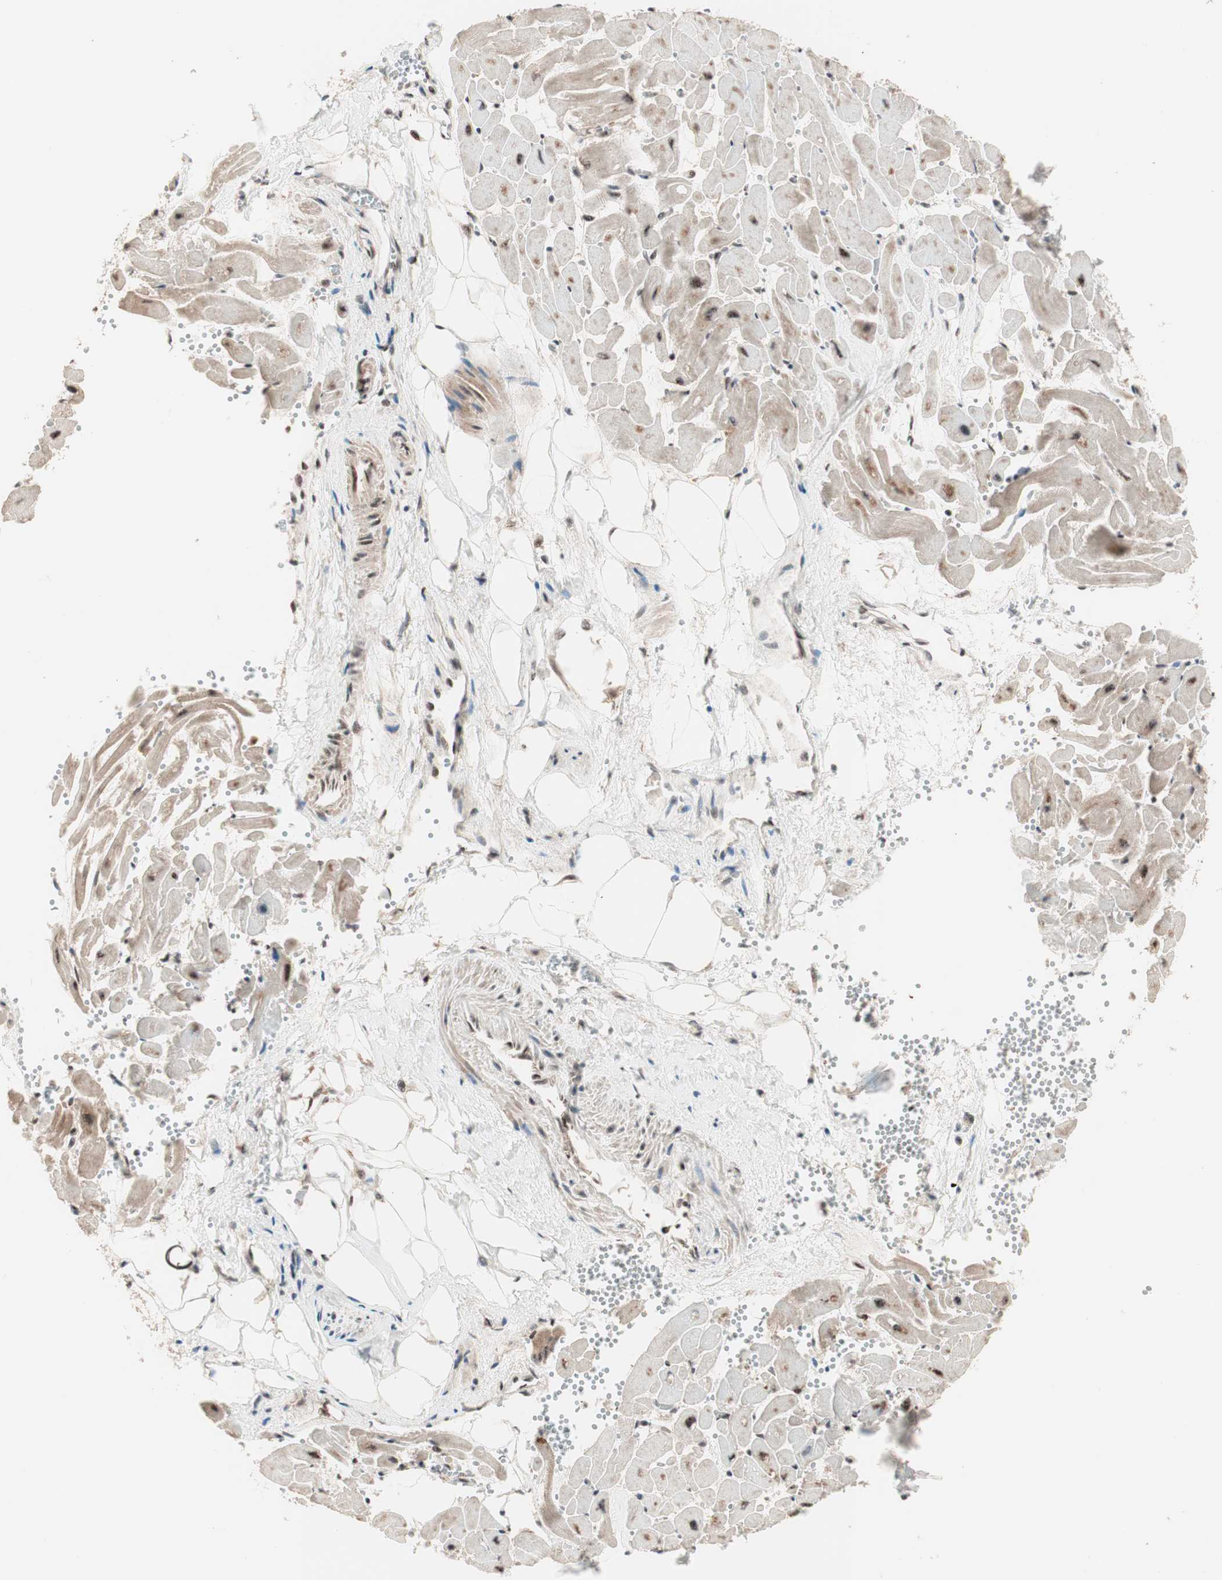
{"staining": {"intensity": "moderate", "quantity": "25%-75%", "location": "nuclear"}, "tissue": "heart muscle", "cell_type": "Cardiomyocytes", "image_type": "normal", "snomed": [{"axis": "morphology", "description": "Normal tissue, NOS"}, {"axis": "topography", "description": "Heart"}], "caption": "Immunohistochemical staining of benign heart muscle shows medium levels of moderate nuclear positivity in about 25%-75% of cardiomyocytes.", "gene": "NR5A2", "patient": {"sex": "female", "age": 19}}